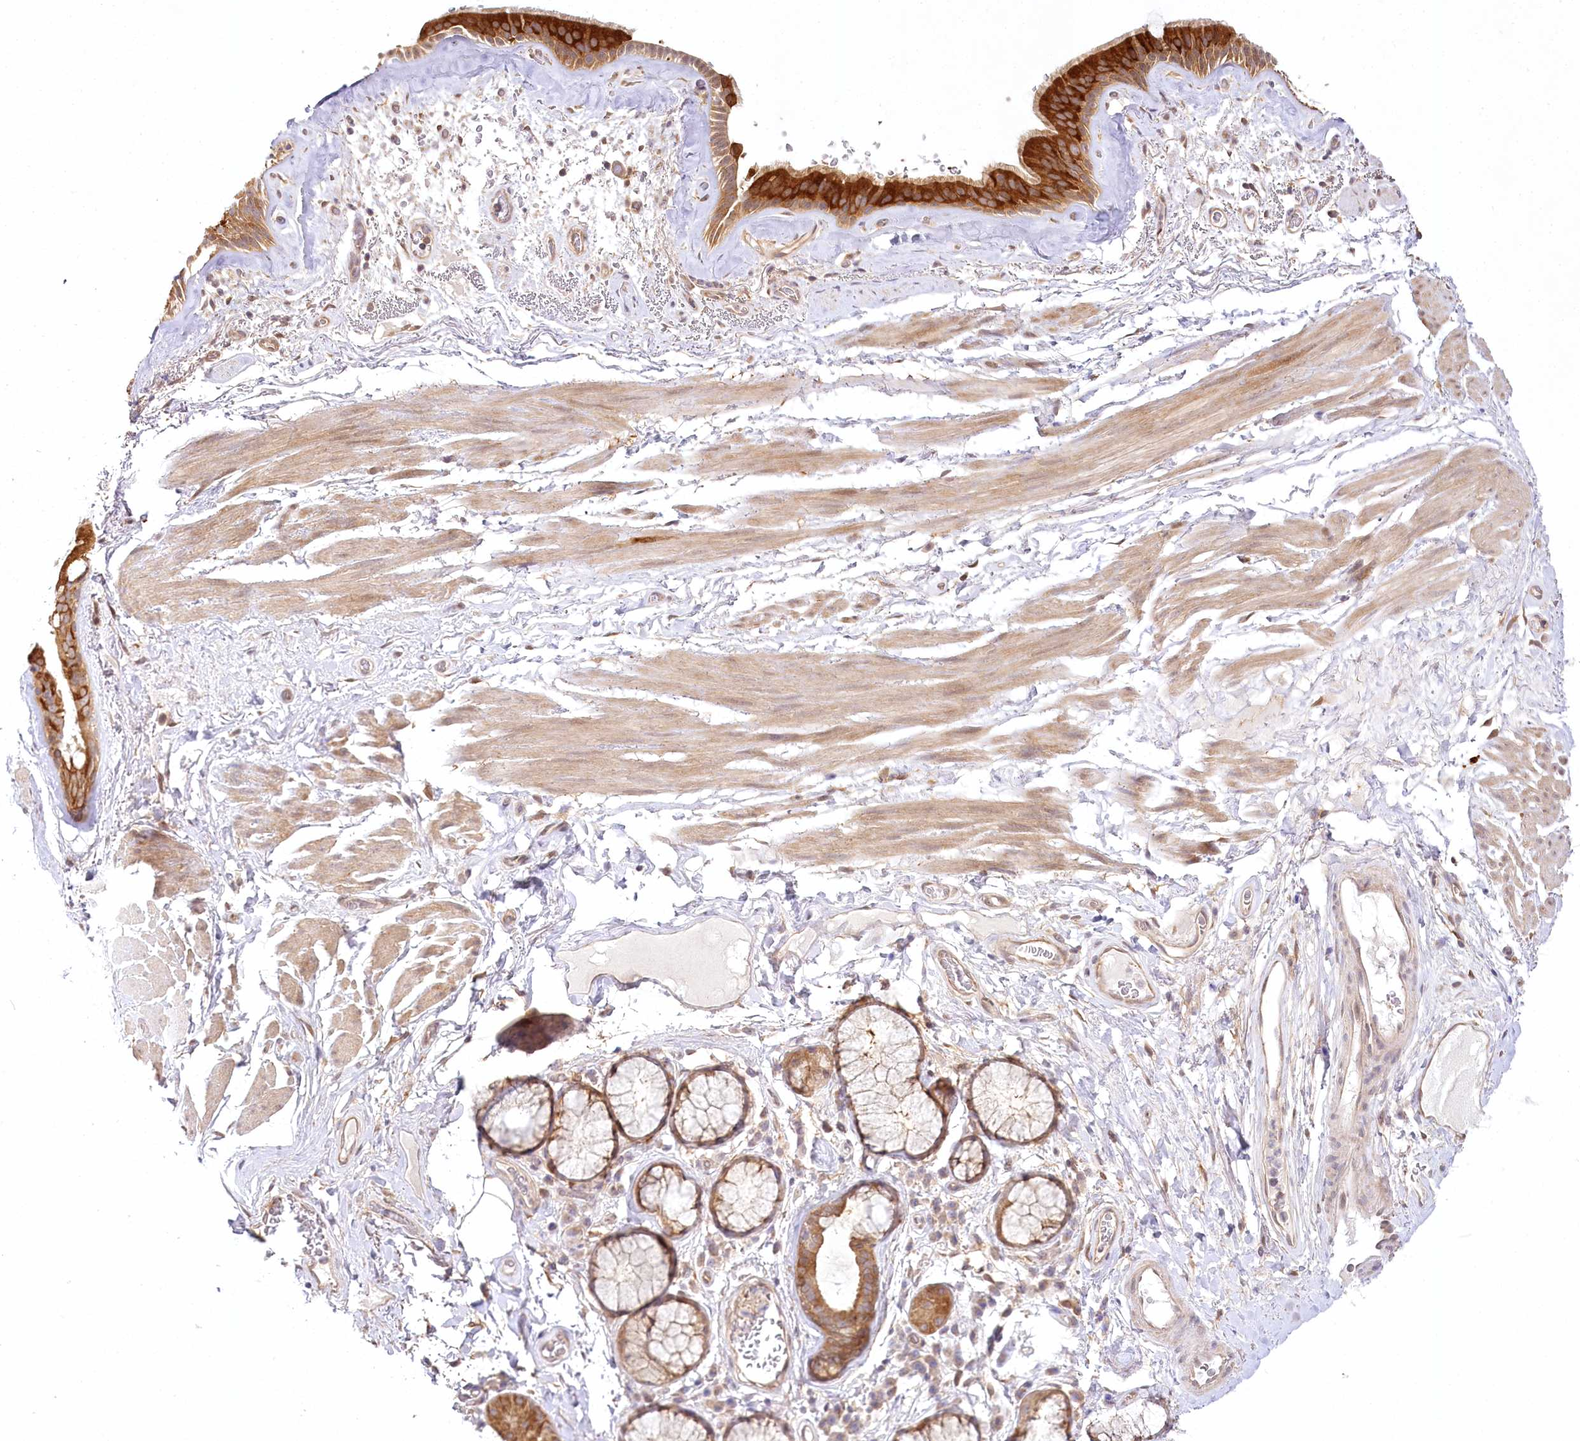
{"staining": {"intensity": "strong", "quantity": ">75%", "location": "cytoplasmic/membranous"}, "tissue": "bronchus", "cell_type": "Respiratory epithelial cells", "image_type": "normal", "snomed": [{"axis": "morphology", "description": "Normal tissue, NOS"}, {"axis": "topography", "description": "Cartilage tissue"}], "caption": "Immunohistochemical staining of unremarkable human bronchus displays >75% levels of strong cytoplasmic/membranous protein expression in about >75% of respiratory epithelial cells.", "gene": "INPP4B", "patient": {"sex": "female", "age": 63}}